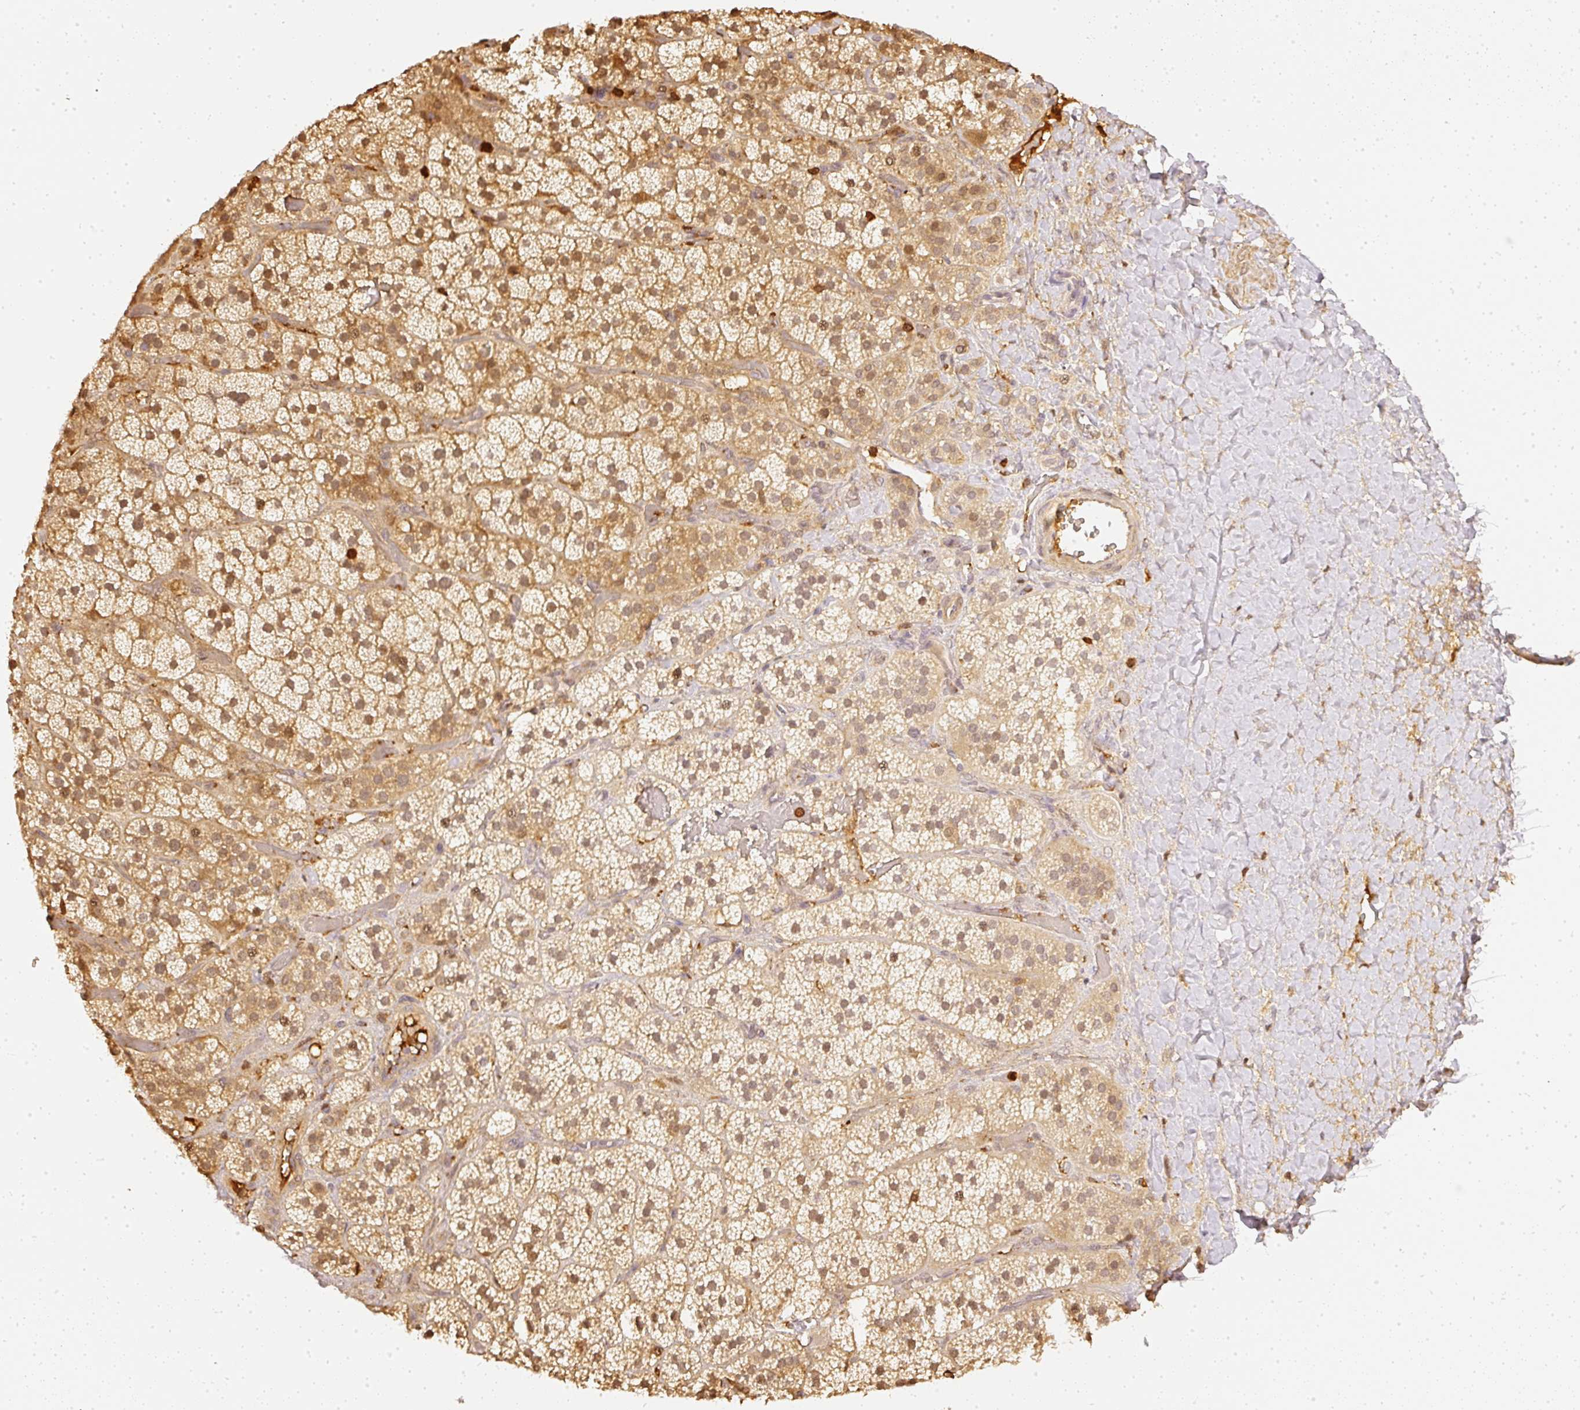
{"staining": {"intensity": "moderate", "quantity": ">75%", "location": "cytoplasmic/membranous,nuclear"}, "tissue": "adrenal gland", "cell_type": "Glandular cells", "image_type": "normal", "snomed": [{"axis": "morphology", "description": "Normal tissue, NOS"}, {"axis": "topography", "description": "Adrenal gland"}], "caption": "This photomicrograph exhibits IHC staining of benign adrenal gland, with medium moderate cytoplasmic/membranous,nuclear positivity in about >75% of glandular cells.", "gene": "PFN1", "patient": {"sex": "male", "age": 57}}